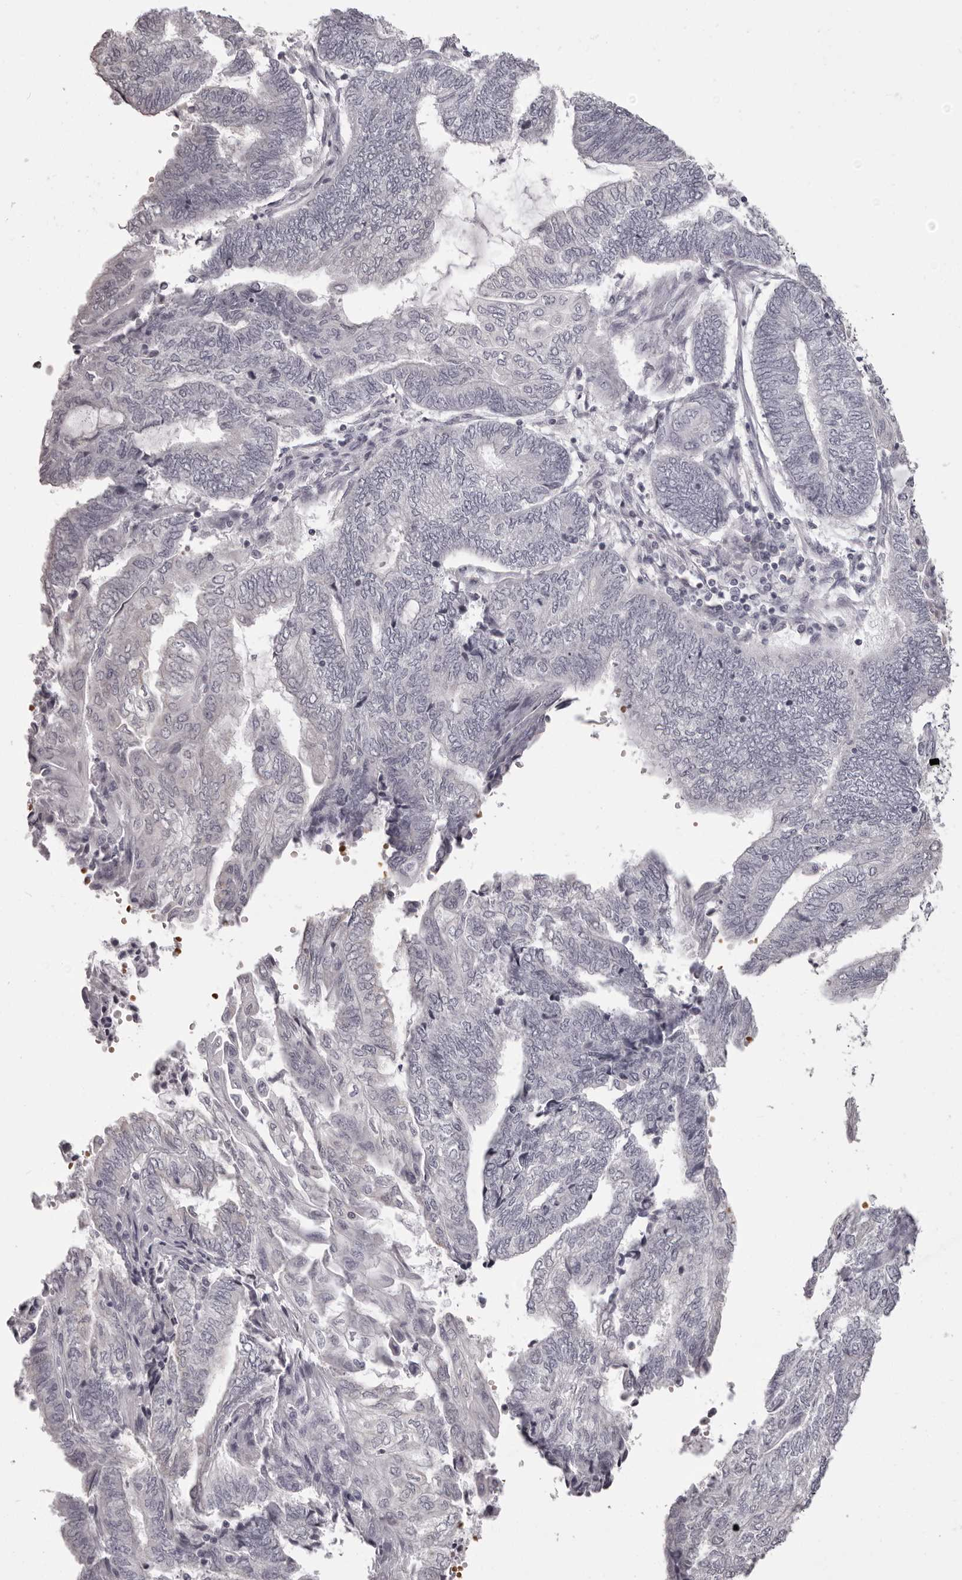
{"staining": {"intensity": "negative", "quantity": "none", "location": "none"}, "tissue": "endometrial cancer", "cell_type": "Tumor cells", "image_type": "cancer", "snomed": [{"axis": "morphology", "description": "Adenocarcinoma, NOS"}, {"axis": "topography", "description": "Uterus"}, {"axis": "topography", "description": "Endometrium"}], "caption": "IHC micrograph of endometrial cancer (adenocarcinoma) stained for a protein (brown), which demonstrates no expression in tumor cells.", "gene": "C8orf74", "patient": {"sex": "female", "age": 70}}